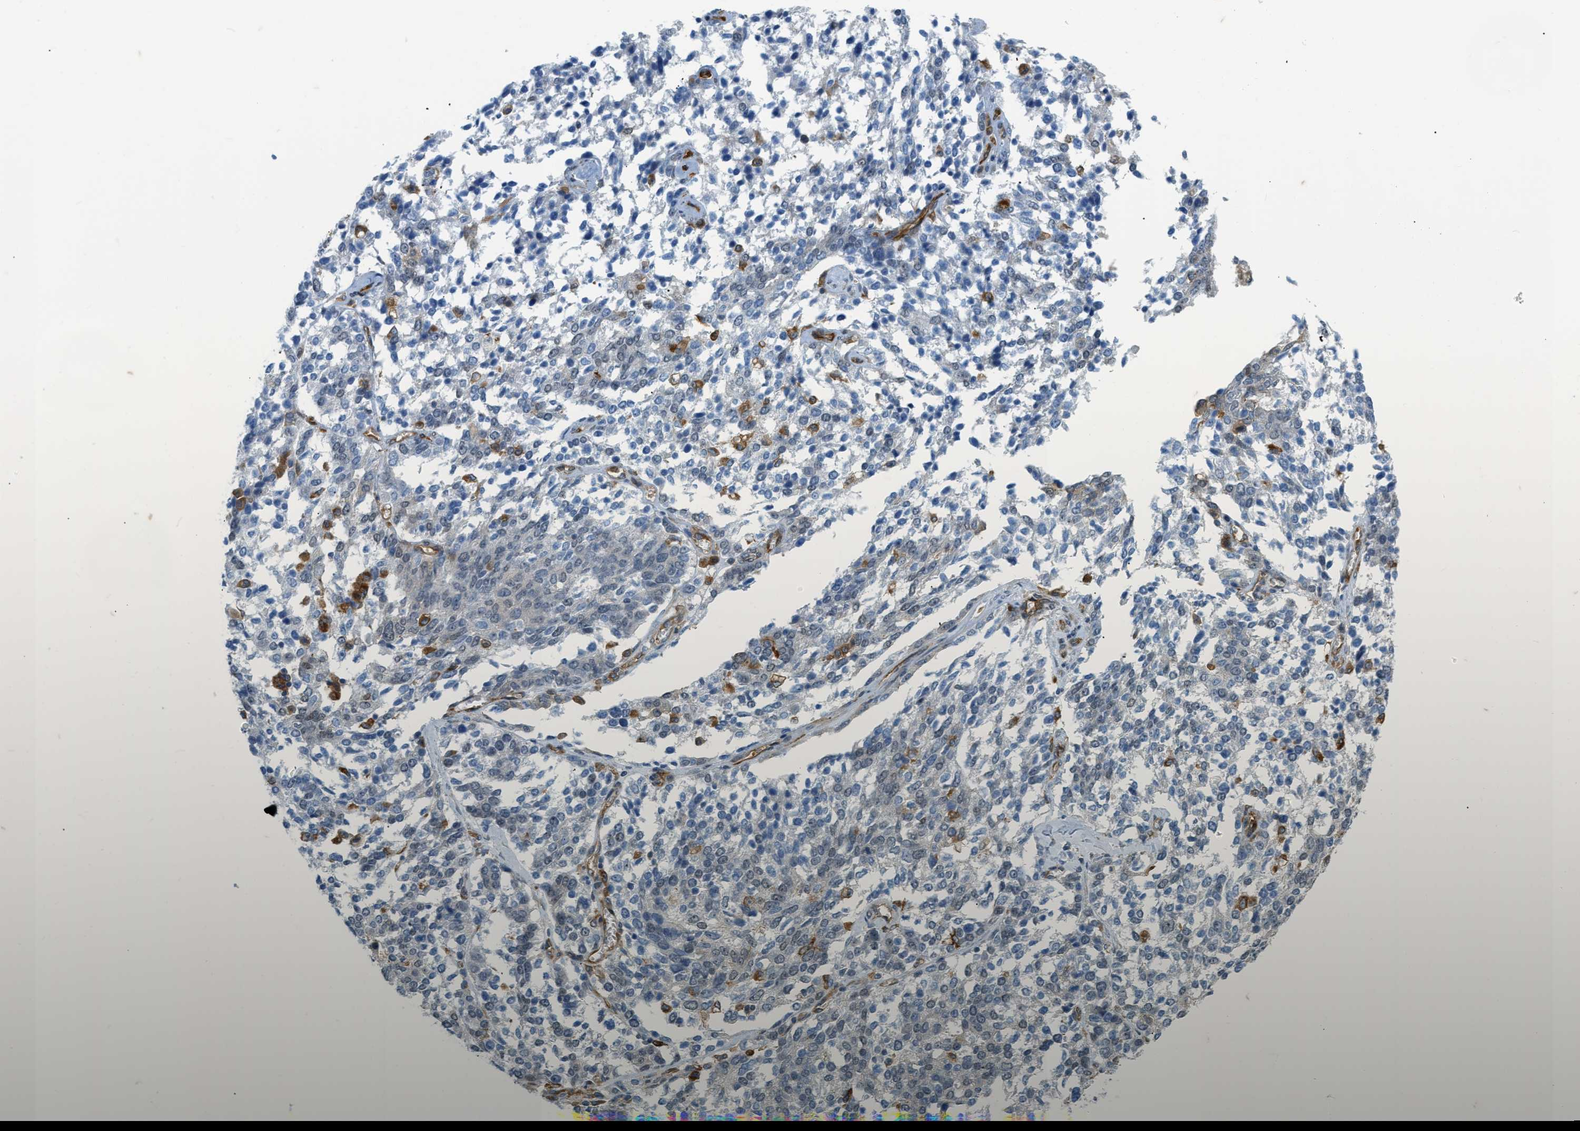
{"staining": {"intensity": "negative", "quantity": "none", "location": "none"}, "tissue": "ovarian cancer", "cell_type": "Tumor cells", "image_type": "cancer", "snomed": [{"axis": "morphology", "description": "Cystadenocarcinoma, serous, NOS"}, {"axis": "topography", "description": "Ovary"}], "caption": "Tumor cells are negative for brown protein staining in ovarian serous cystadenocarcinoma.", "gene": "ZNF408", "patient": {"sex": "female", "age": 44}}